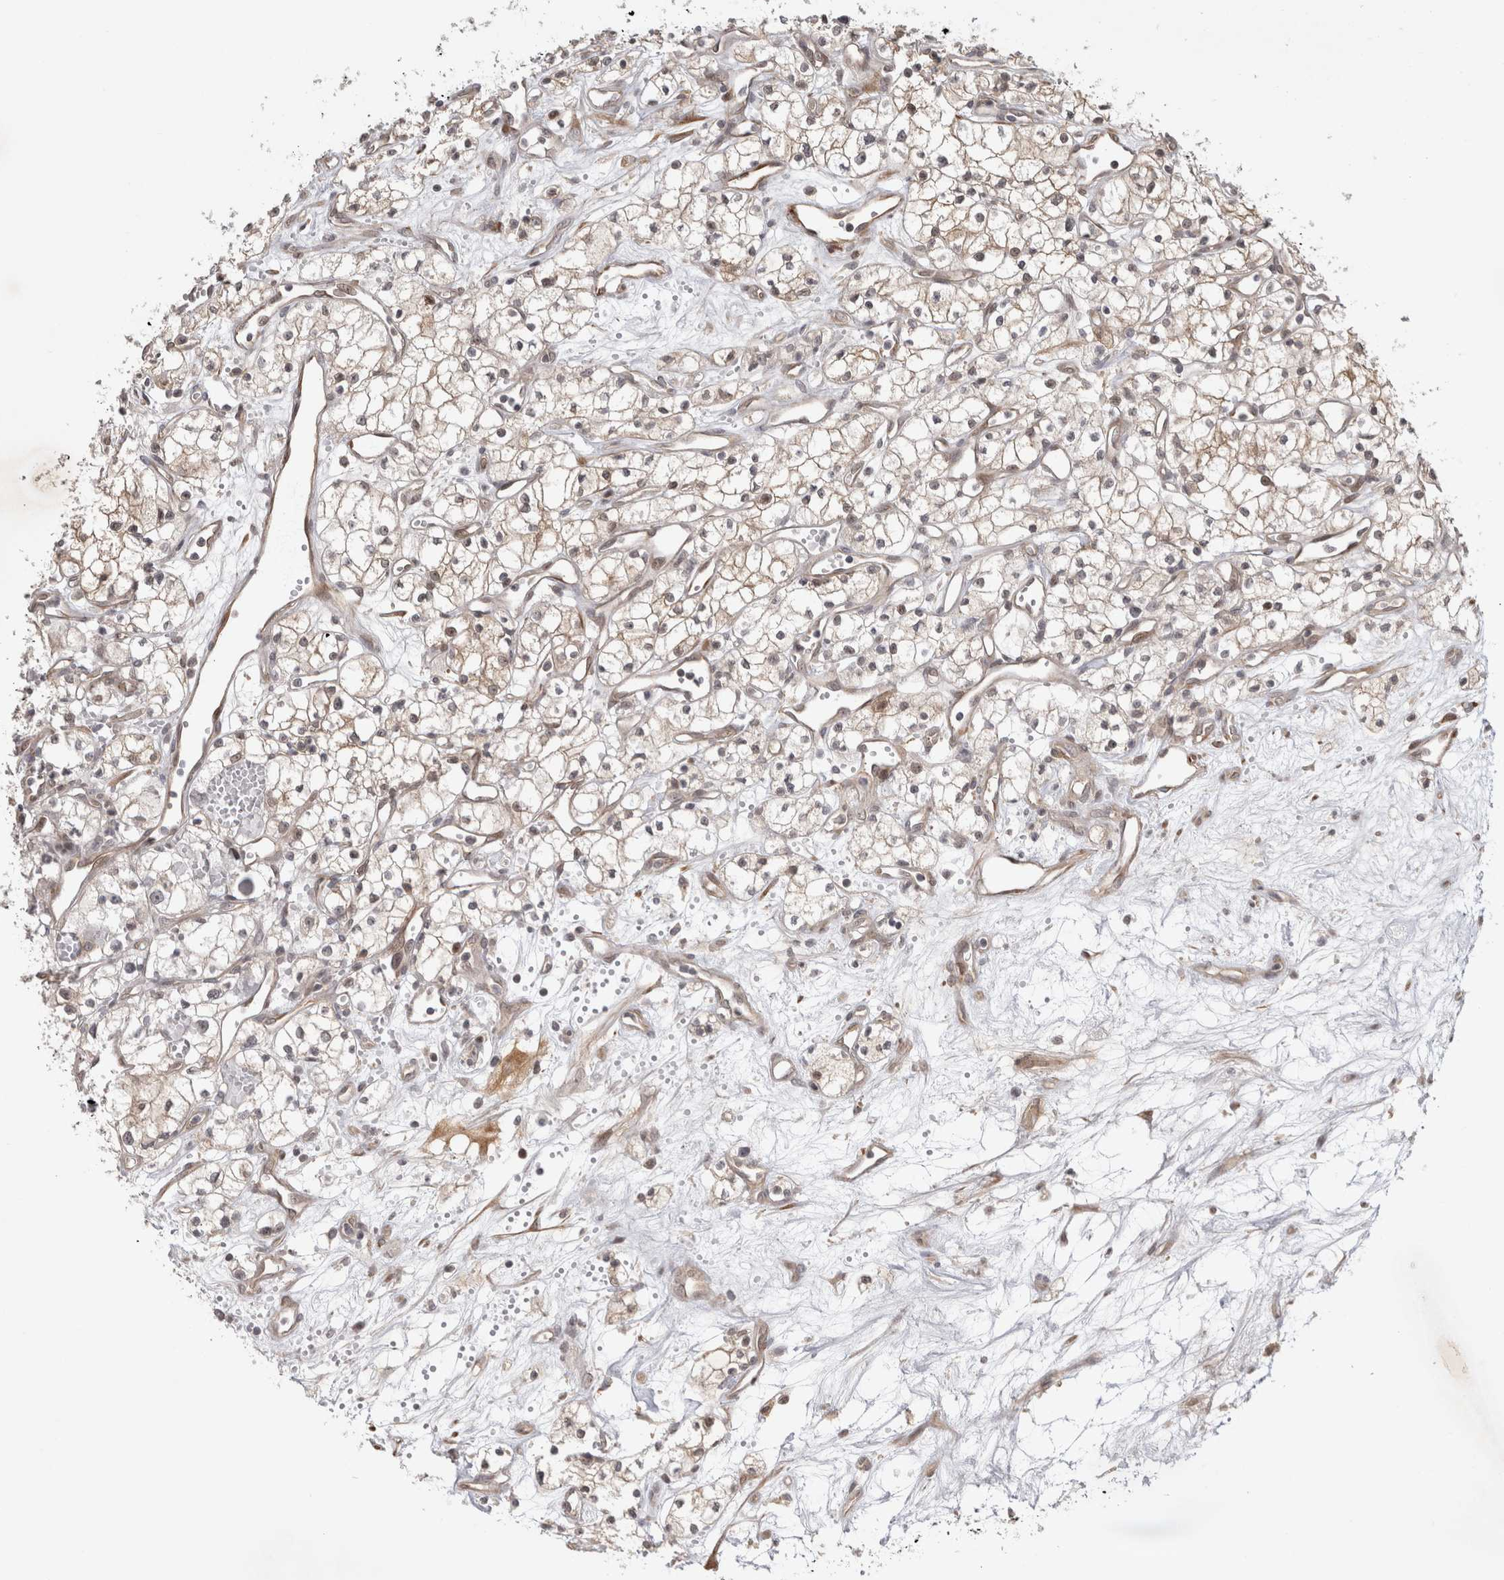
{"staining": {"intensity": "weak", "quantity": "<25%", "location": "nuclear"}, "tissue": "renal cancer", "cell_type": "Tumor cells", "image_type": "cancer", "snomed": [{"axis": "morphology", "description": "Adenocarcinoma, NOS"}, {"axis": "topography", "description": "Kidney"}], "caption": "DAB (3,3'-diaminobenzidine) immunohistochemical staining of adenocarcinoma (renal) shows no significant positivity in tumor cells.", "gene": "ZNF318", "patient": {"sex": "male", "age": 59}}